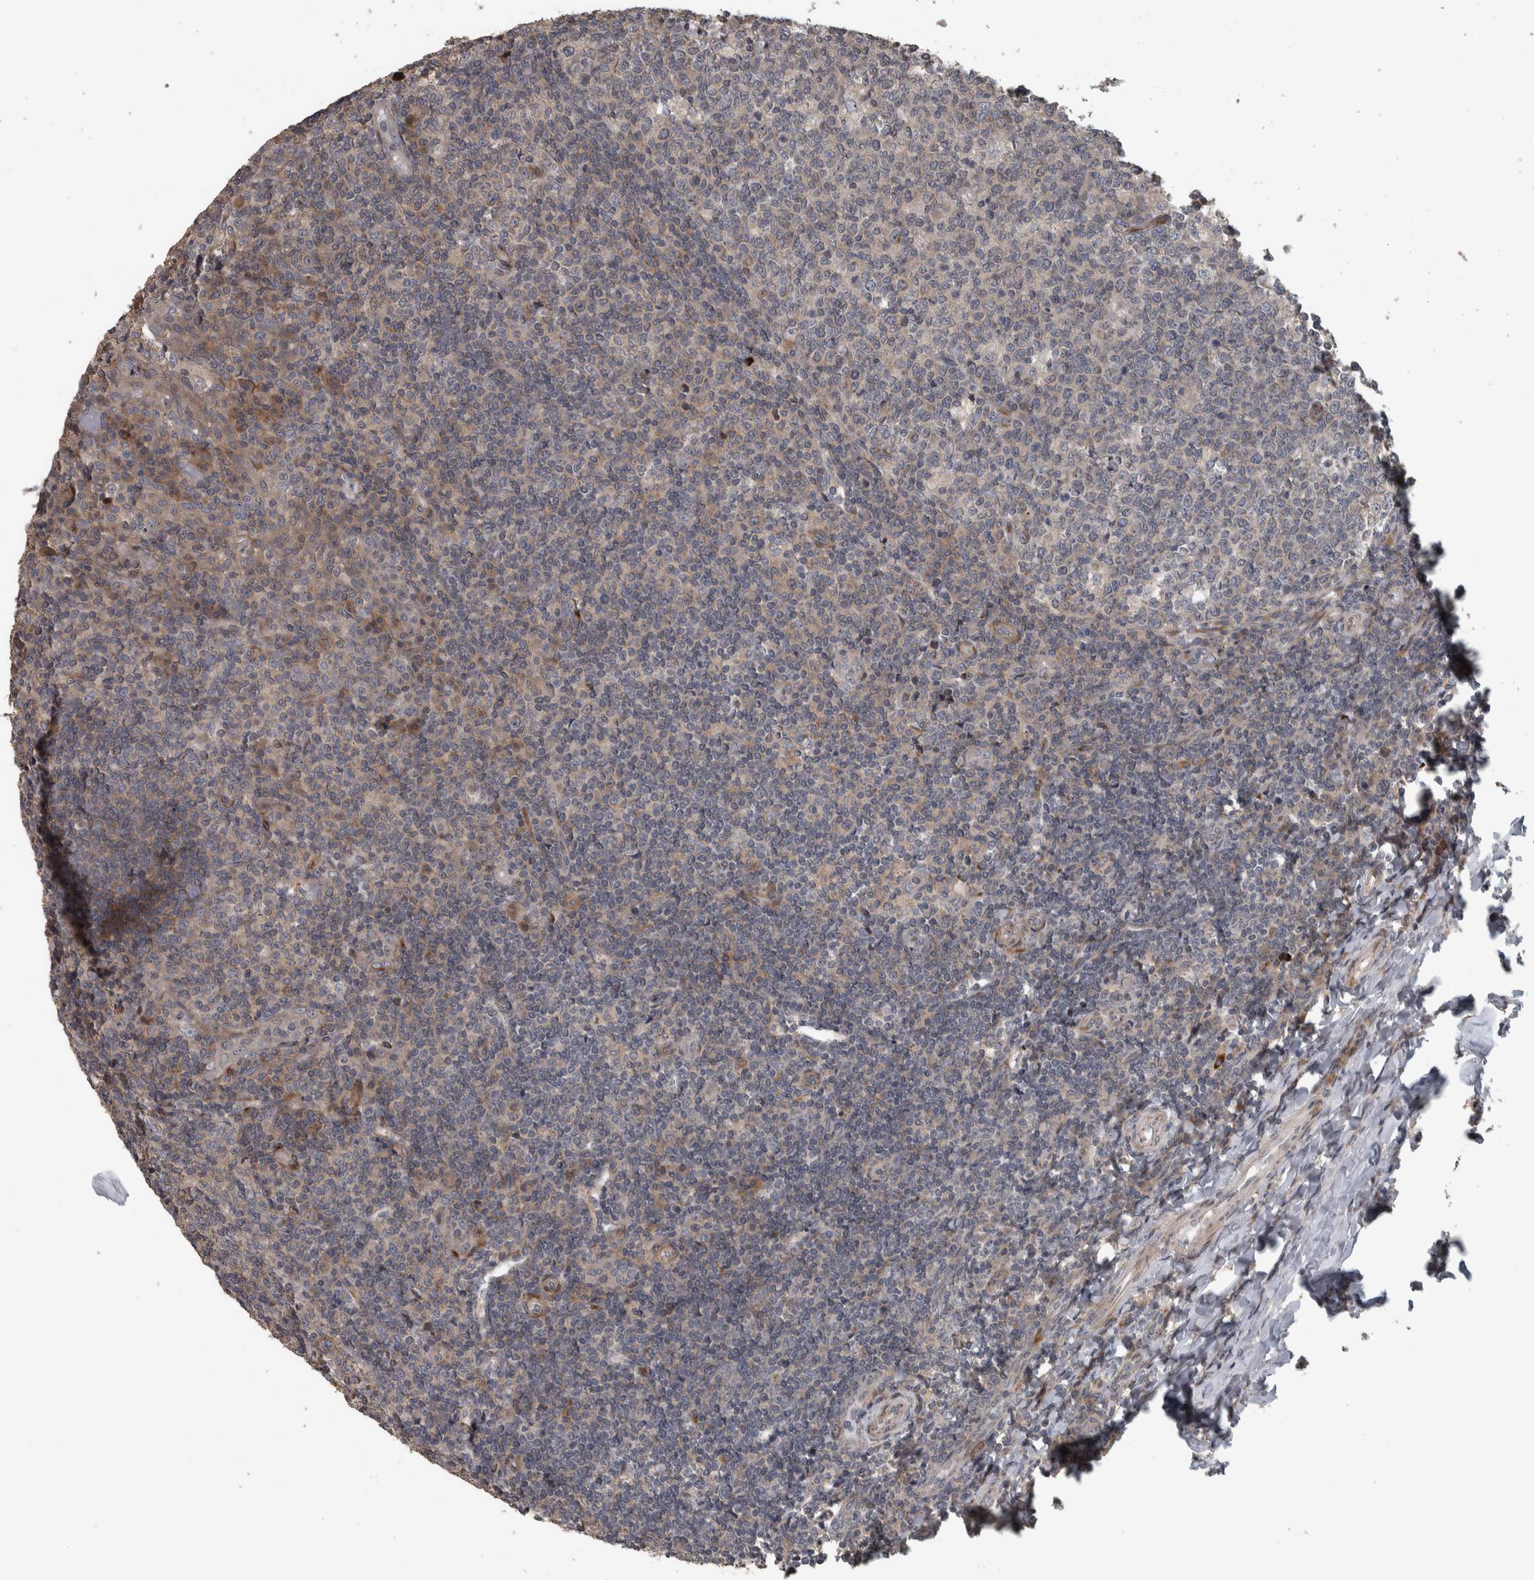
{"staining": {"intensity": "weak", "quantity": "25%-75%", "location": "cytoplasmic/membranous"}, "tissue": "tonsil", "cell_type": "Germinal center cells", "image_type": "normal", "snomed": [{"axis": "morphology", "description": "Normal tissue, NOS"}, {"axis": "topography", "description": "Tonsil"}], "caption": "A low amount of weak cytoplasmic/membranous expression is appreciated in about 25%-75% of germinal center cells in benign tonsil. Ihc stains the protein of interest in brown and the nuclei are stained blue.", "gene": "ERAL1", "patient": {"sex": "female", "age": 19}}